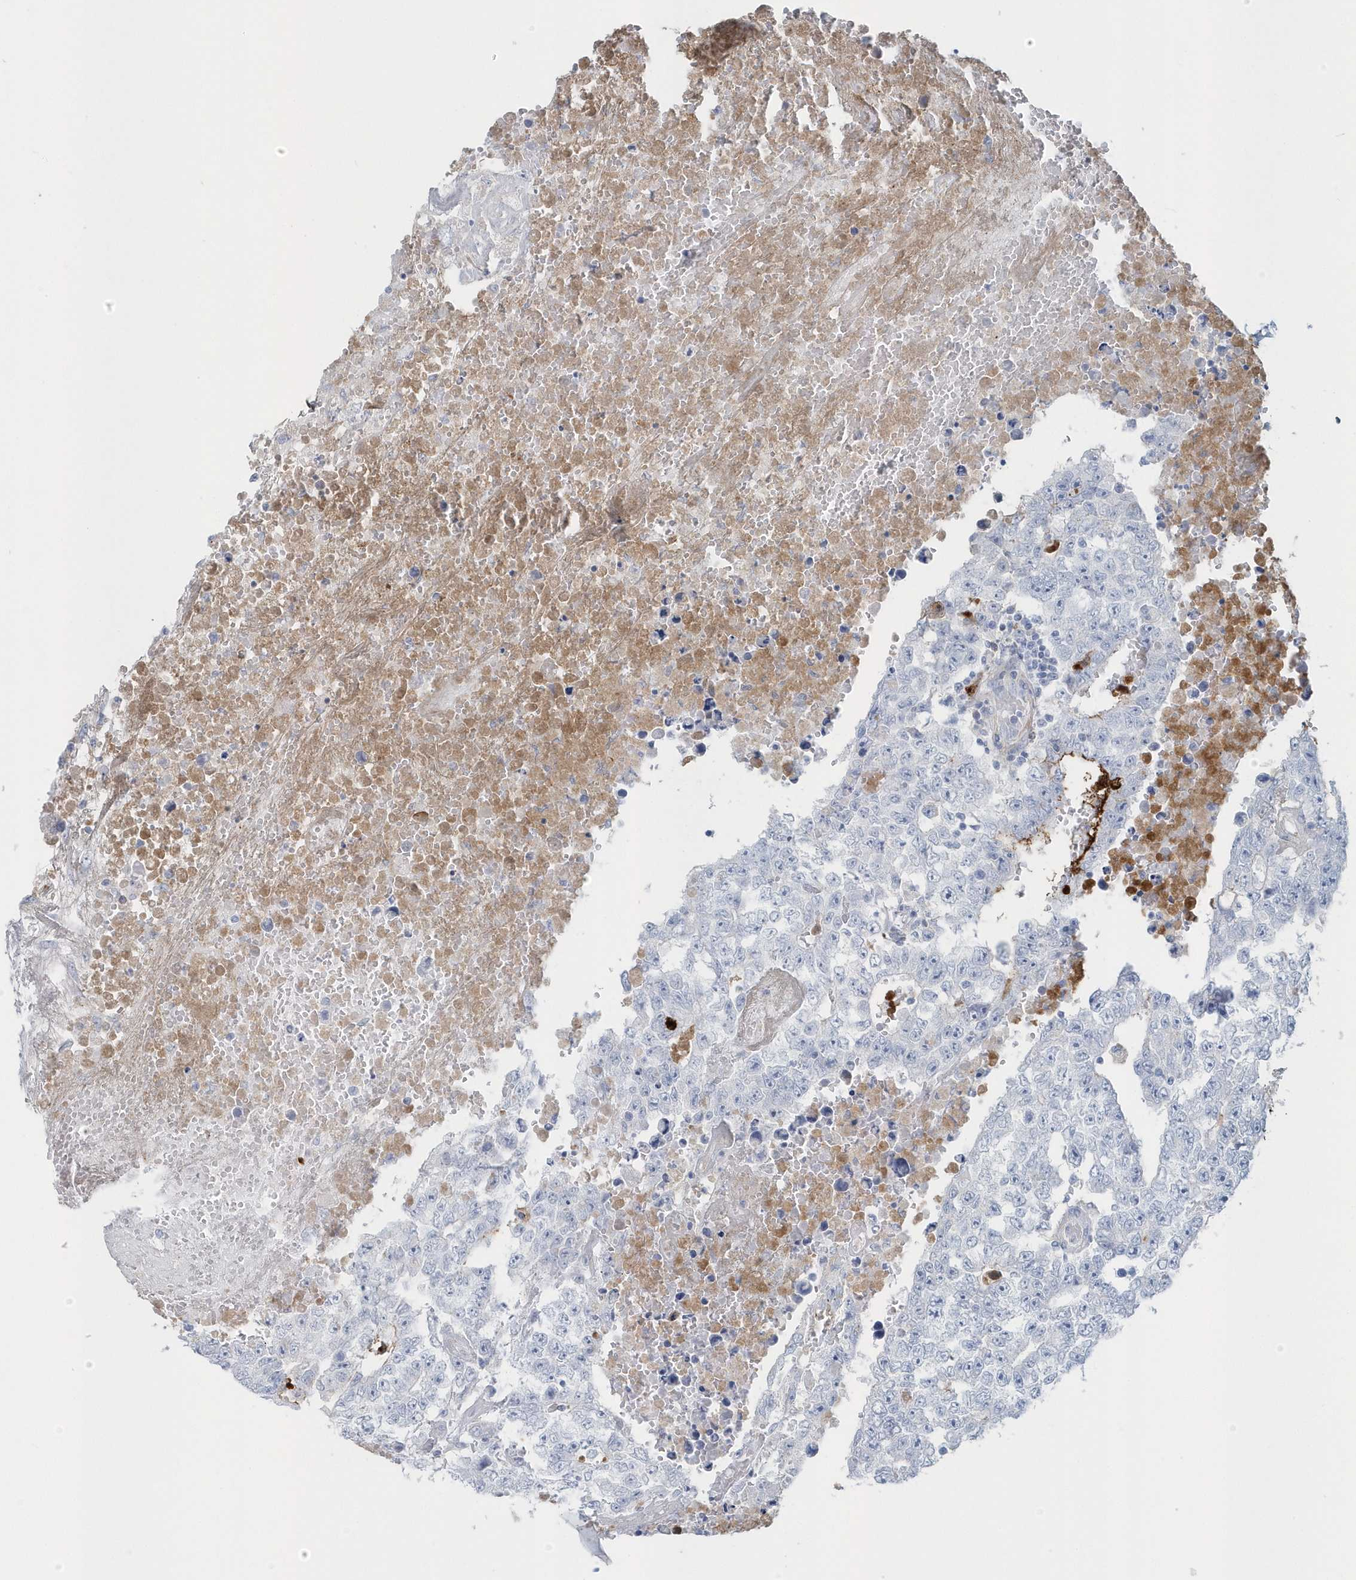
{"staining": {"intensity": "negative", "quantity": "none", "location": "none"}, "tissue": "testis cancer", "cell_type": "Tumor cells", "image_type": "cancer", "snomed": [{"axis": "morphology", "description": "Carcinoma, Embryonal, NOS"}, {"axis": "topography", "description": "Testis"}], "caption": "A histopathology image of human testis cancer (embryonal carcinoma) is negative for staining in tumor cells.", "gene": "JCHAIN", "patient": {"sex": "male", "age": 25}}